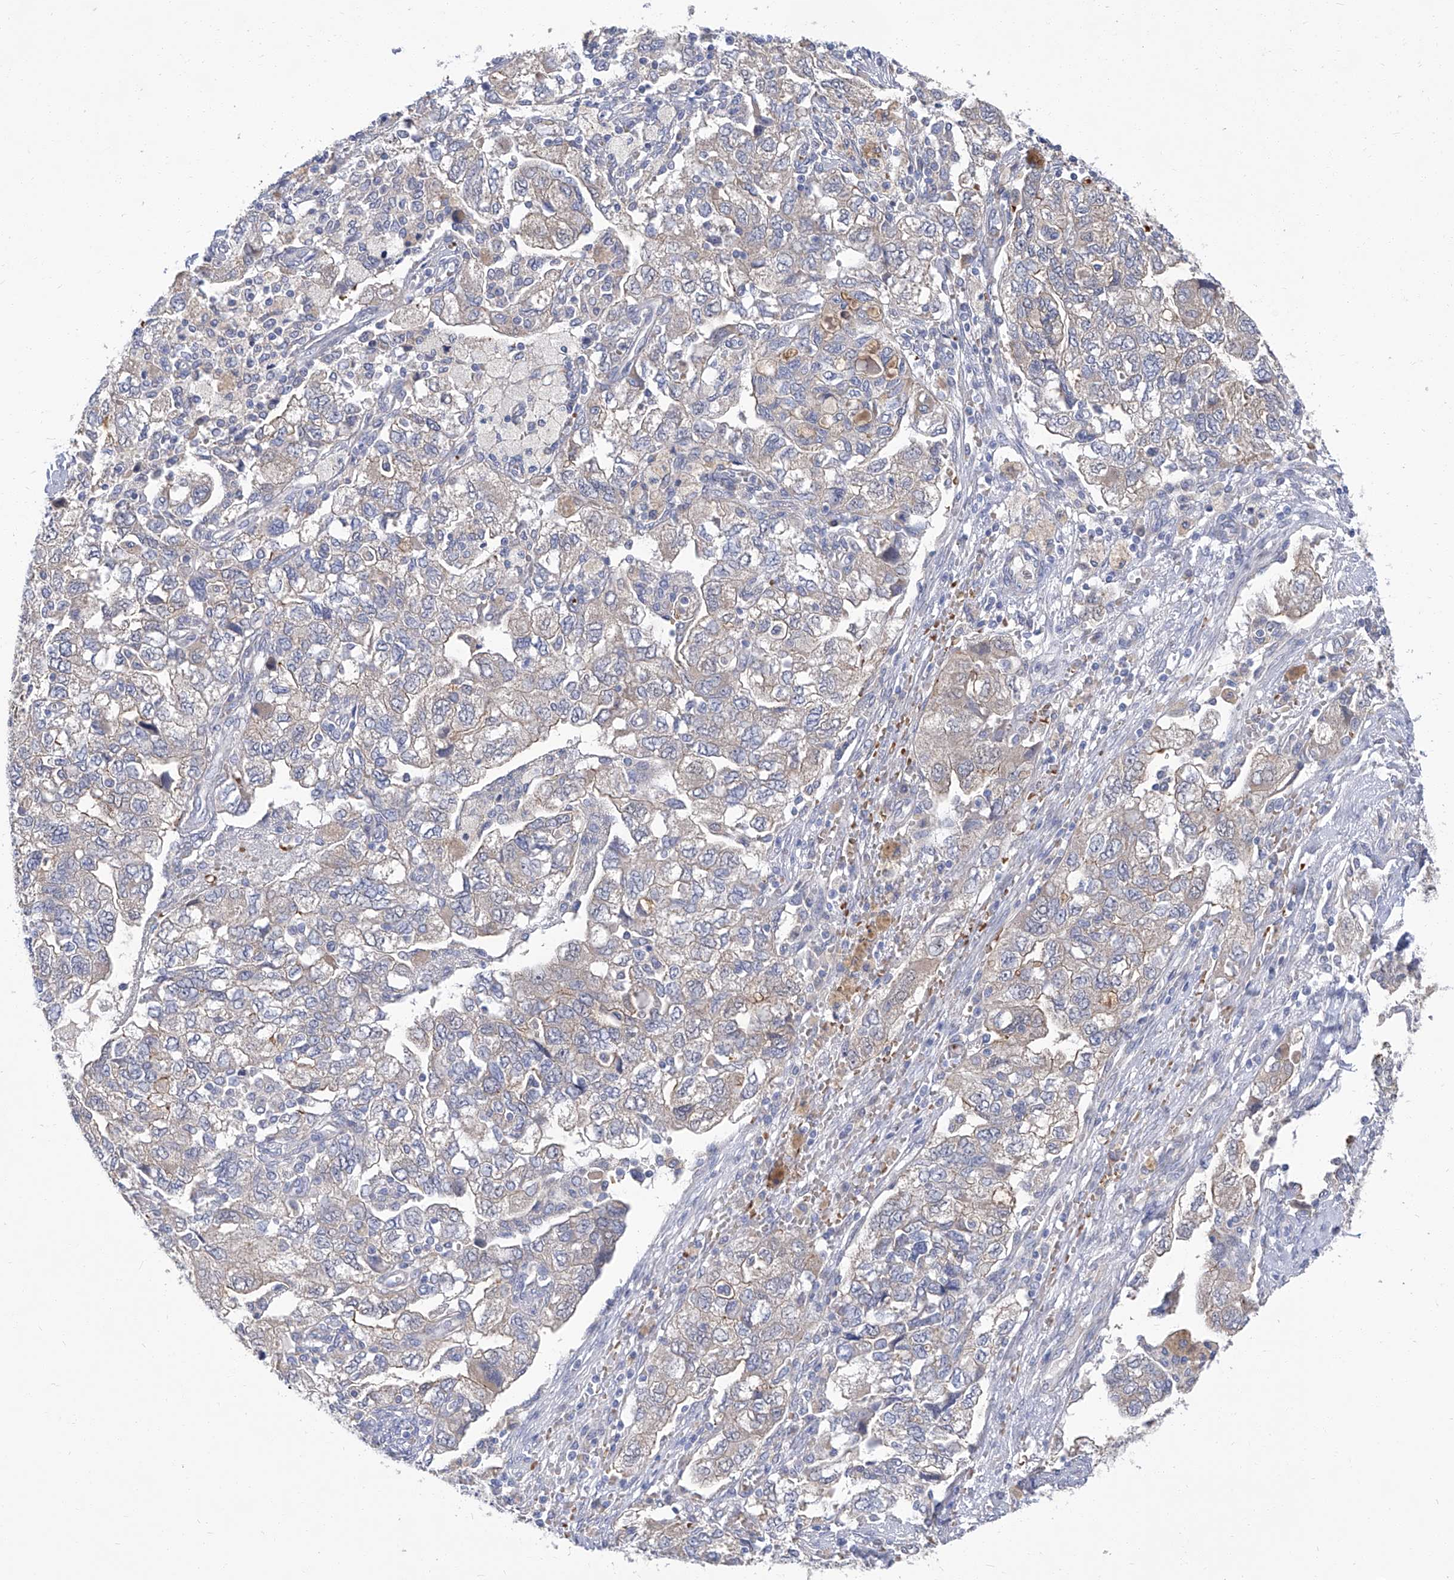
{"staining": {"intensity": "negative", "quantity": "none", "location": "none"}, "tissue": "ovarian cancer", "cell_type": "Tumor cells", "image_type": "cancer", "snomed": [{"axis": "morphology", "description": "Carcinoma, NOS"}, {"axis": "morphology", "description": "Cystadenocarcinoma, serous, NOS"}, {"axis": "topography", "description": "Ovary"}], "caption": "Tumor cells are negative for protein expression in human serous cystadenocarcinoma (ovarian). The staining was performed using DAB (3,3'-diaminobenzidine) to visualize the protein expression in brown, while the nuclei were stained in blue with hematoxylin (Magnification: 20x).", "gene": "PARD3", "patient": {"sex": "female", "age": 69}}